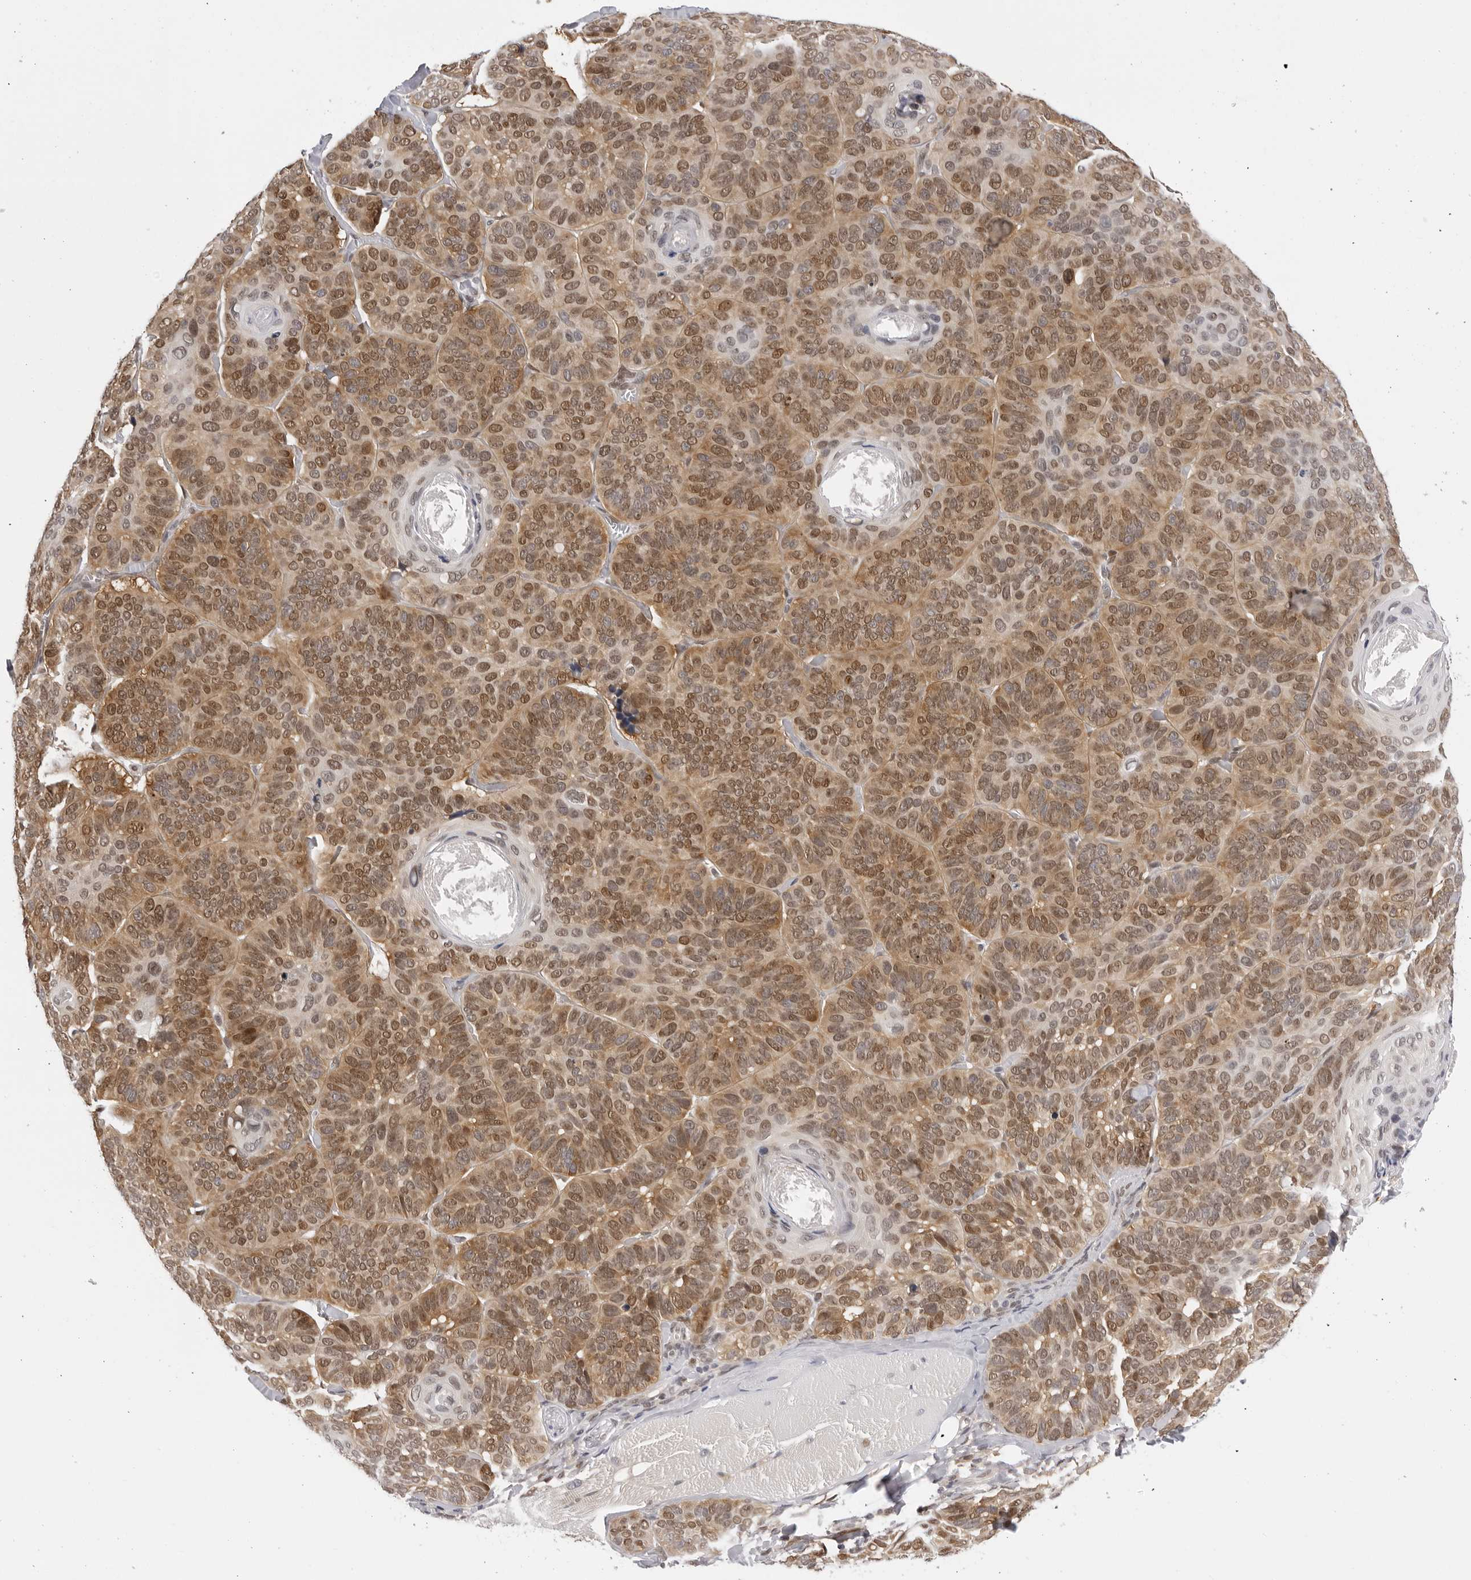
{"staining": {"intensity": "moderate", "quantity": ">75%", "location": "cytoplasmic/membranous,nuclear"}, "tissue": "skin cancer", "cell_type": "Tumor cells", "image_type": "cancer", "snomed": [{"axis": "morphology", "description": "Basal cell carcinoma"}, {"axis": "topography", "description": "Skin"}], "caption": "Immunohistochemical staining of skin basal cell carcinoma displays medium levels of moderate cytoplasmic/membranous and nuclear staining in about >75% of tumor cells.", "gene": "WDR77", "patient": {"sex": "male", "age": 62}}